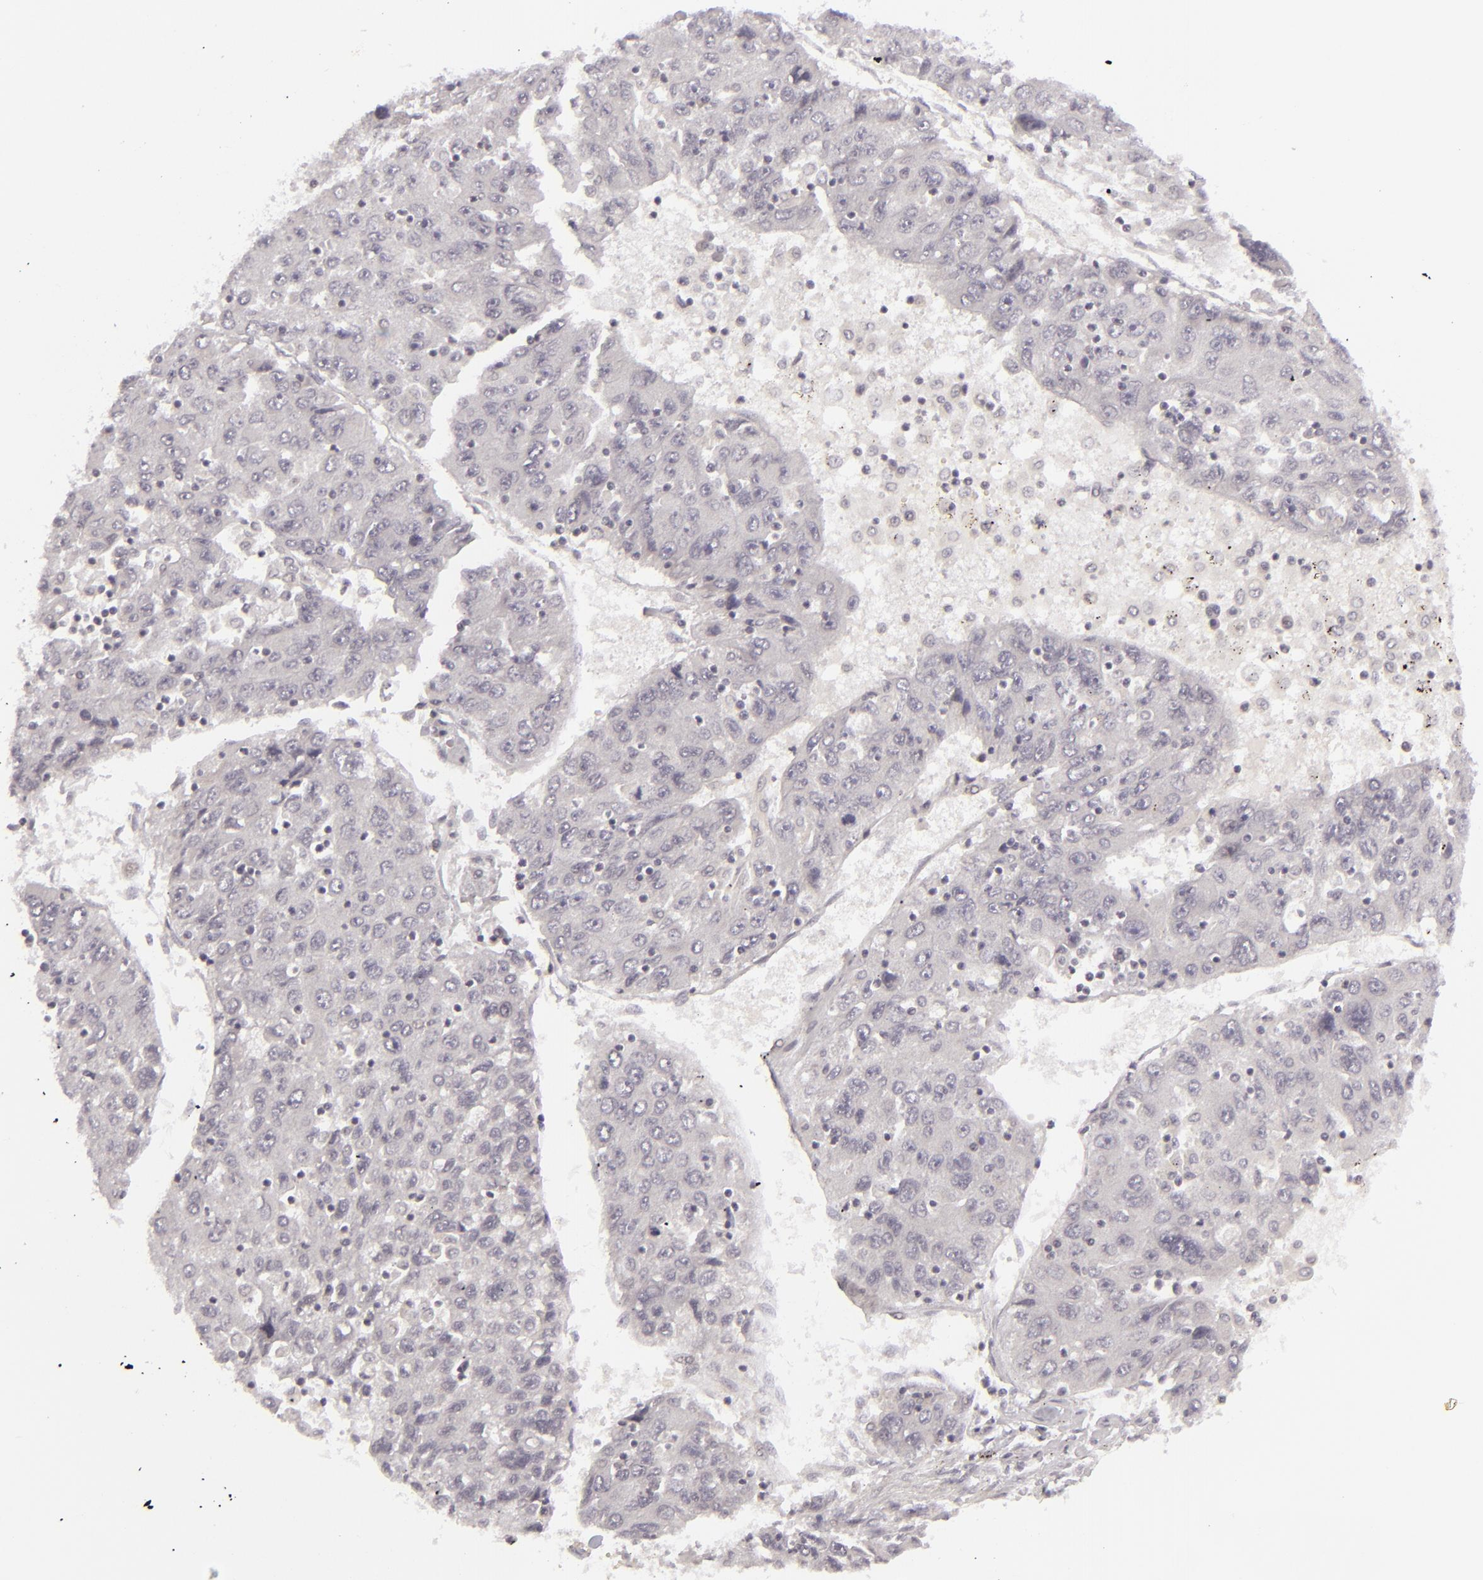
{"staining": {"intensity": "negative", "quantity": "none", "location": "none"}, "tissue": "liver cancer", "cell_type": "Tumor cells", "image_type": "cancer", "snomed": [{"axis": "morphology", "description": "Carcinoma, Hepatocellular, NOS"}, {"axis": "topography", "description": "Liver"}], "caption": "Immunohistochemical staining of human liver cancer (hepatocellular carcinoma) demonstrates no significant positivity in tumor cells.", "gene": "SIX1", "patient": {"sex": "male", "age": 49}}